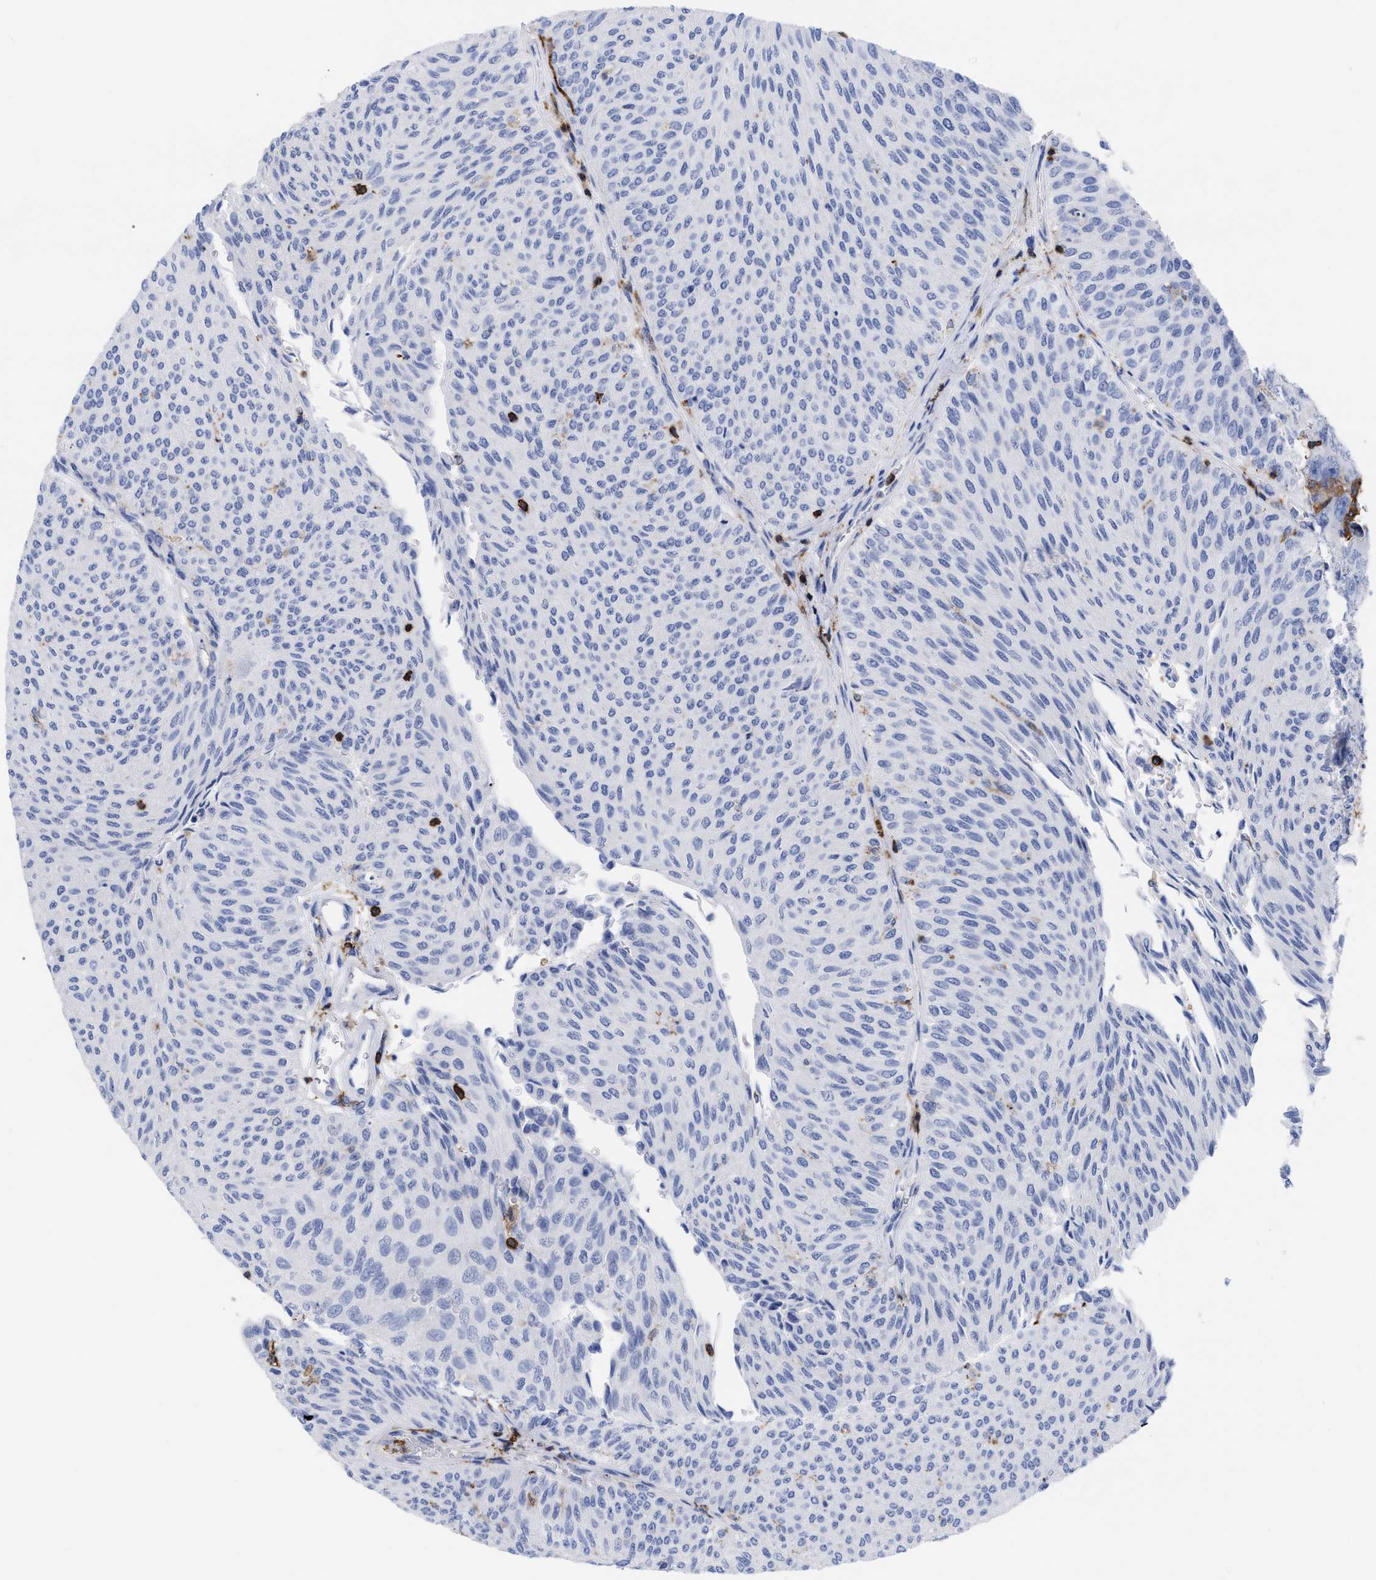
{"staining": {"intensity": "negative", "quantity": "none", "location": "none"}, "tissue": "urothelial cancer", "cell_type": "Tumor cells", "image_type": "cancer", "snomed": [{"axis": "morphology", "description": "Urothelial carcinoma, Low grade"}, {"axis": "topography", "description": "Urinary bladder"}], "caption": "Immunohistochemical staining of urothelial cancer reveals no significant positivity in tumor cells. Nuclei are stained in blue.", "gene": "HCLS1", "patient": {"sex": "male", "age": 78}}